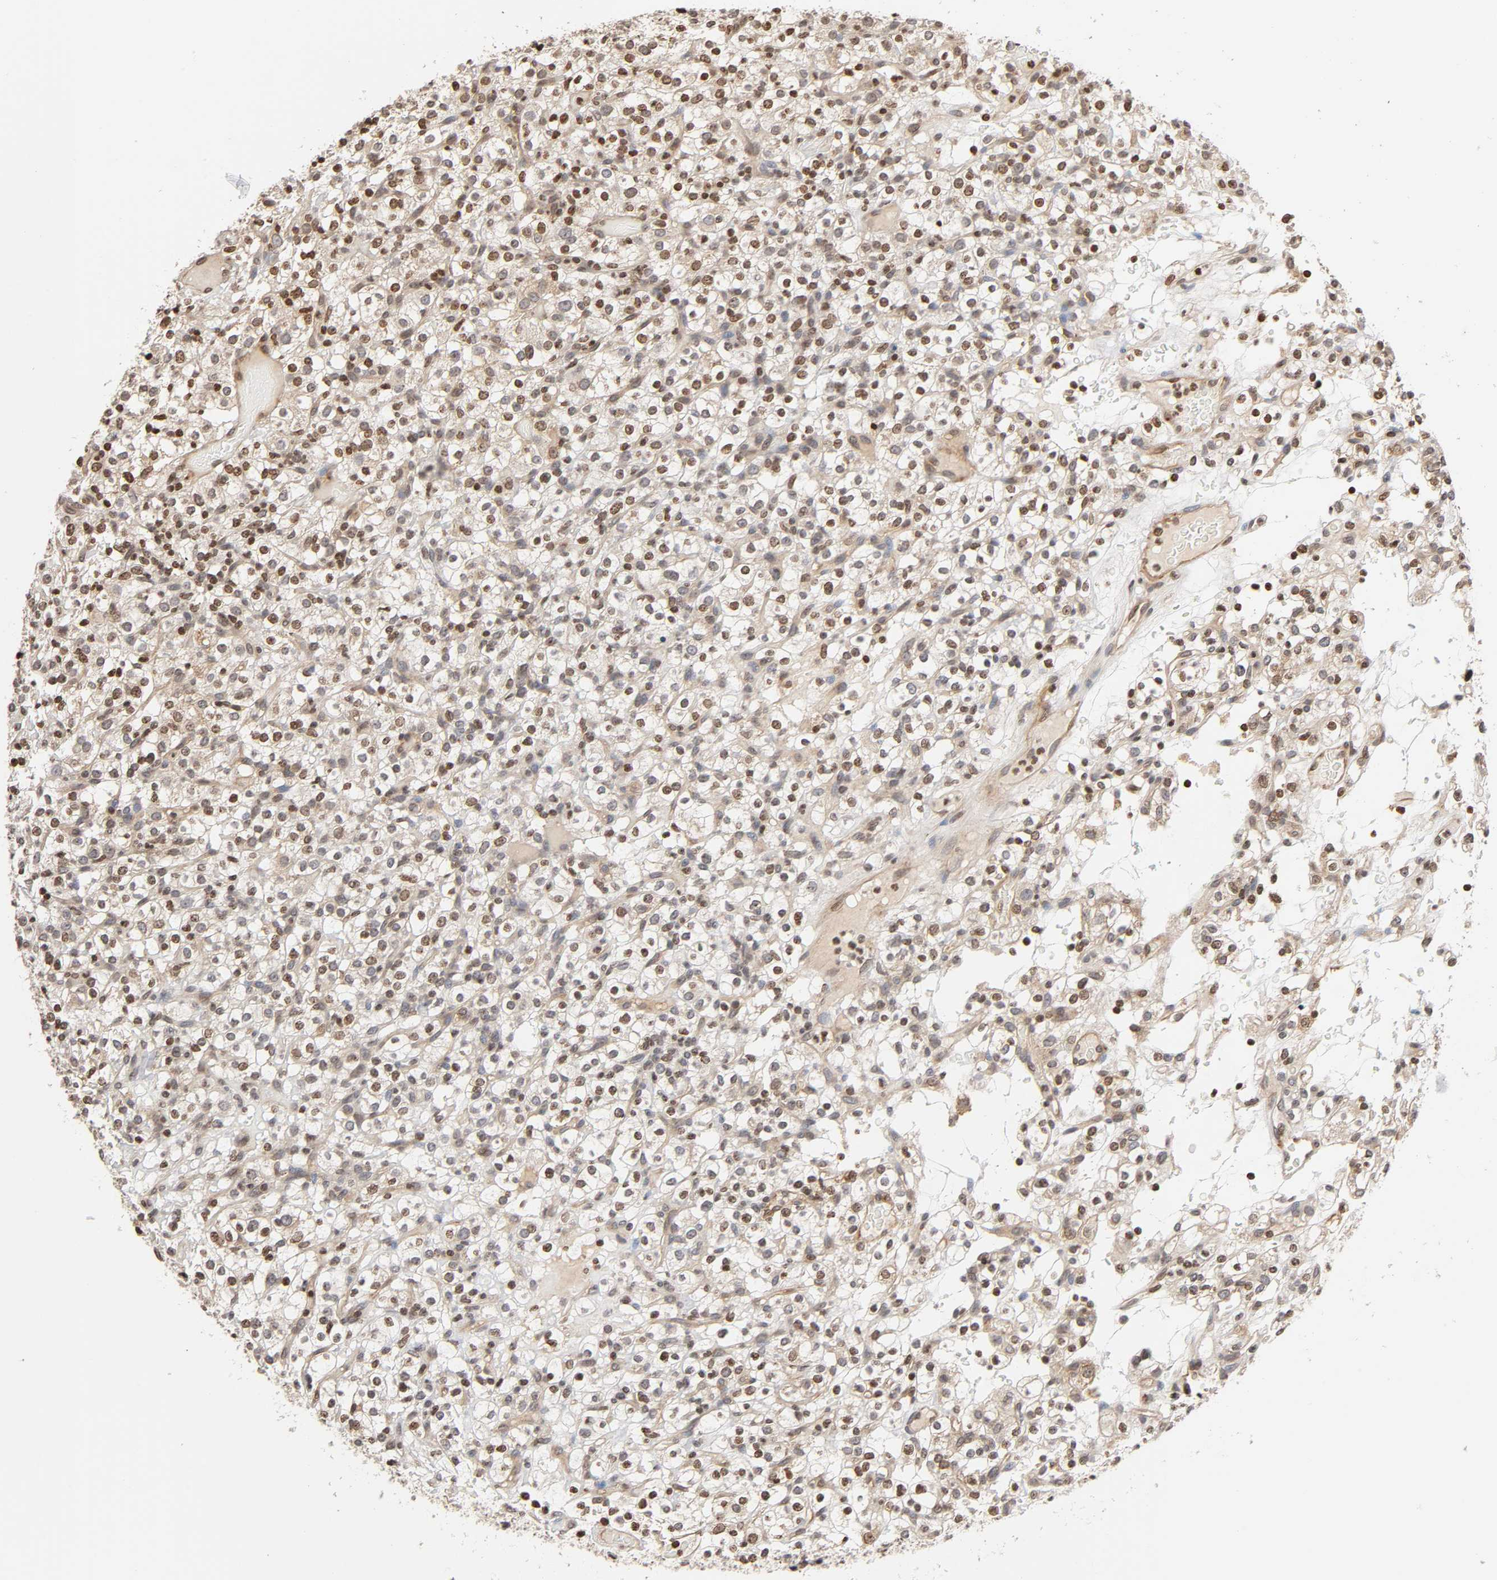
{"staining": {"intensity": "negative", "quantity": "none", "location": "none"}, "tissue": "renal cancer", "cell_type": "Tumor cells", "image_type": "cancer", "snomed": [{"axis": "morphology", "description": "Normal tissue, NOS"}, {"axis": "morphology", "description": "Adenocarcinoma, NOS"}, {"axis": "topography", "description": "Kidney"}], "caption": "The immunohistochemistry (IHC) micrograph has no significant expression in tumor cells of adenocarcinoma (renal) tissue. (IHC, brightfield microscopy, high magnification).", "gene": "ITGAV", "patient": {"sex": "female", "age": 72}}